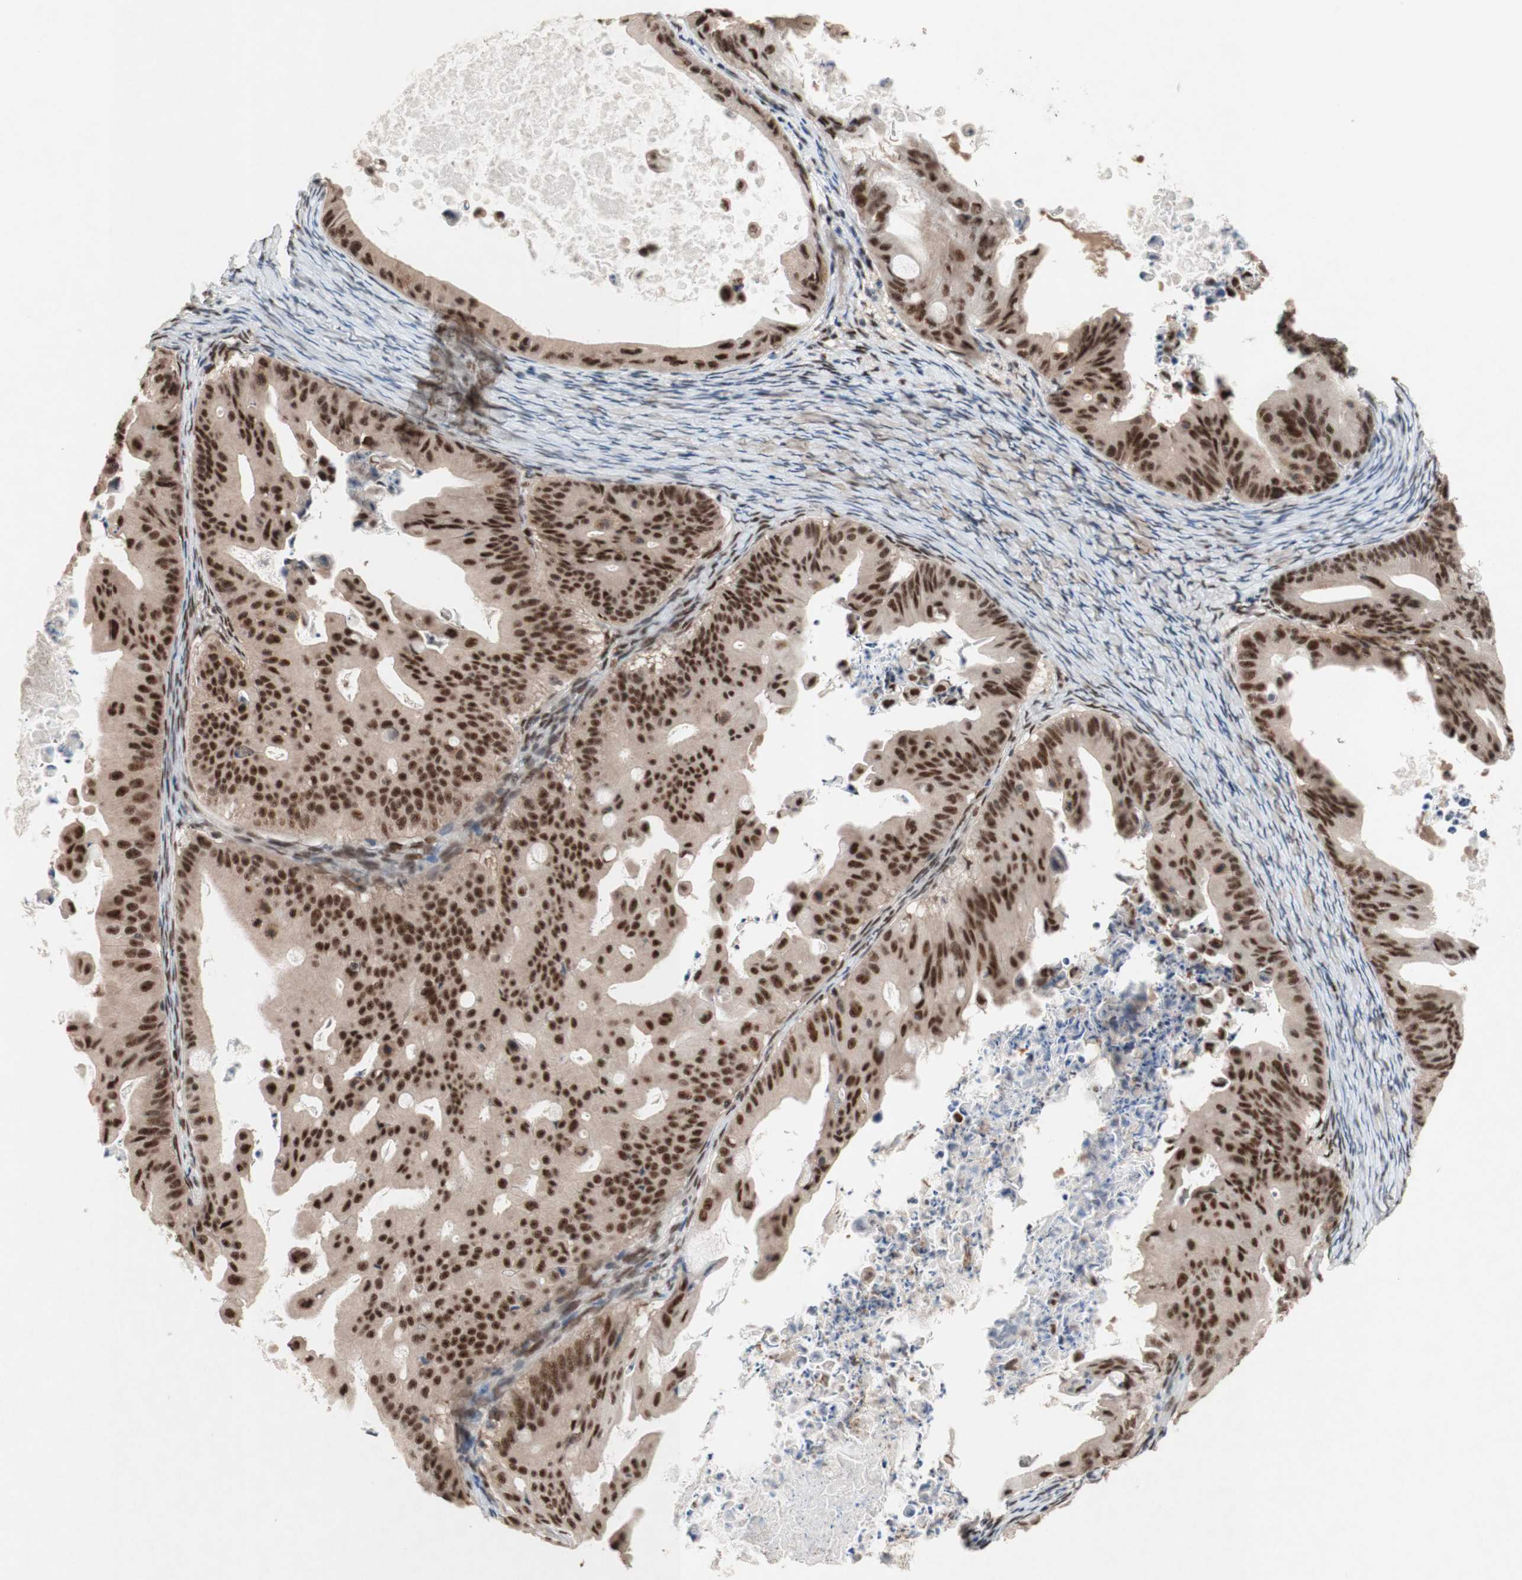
{"staining": {"intensity": "strong", "quantity": ">75%", "location": "nuclear"}, "tissue": "ovarian cancer", "cell_type": "Tumor cells", "image_type": "cancer", "snomed": [{"axis": "morphology", "description": "Cystadenocarcinoma, mucinous, NOS"}, {"axis": "topography", "description": "Ovary"}], "caption": "DAB immunohistochemical staining of ovarian mucinous cystadenocarcinoma exhibits strong nuclear protein expression in approximately >75% of tumor cells.", "gene": "TLE1", "patient": {"sex": "female", "age": 37}}